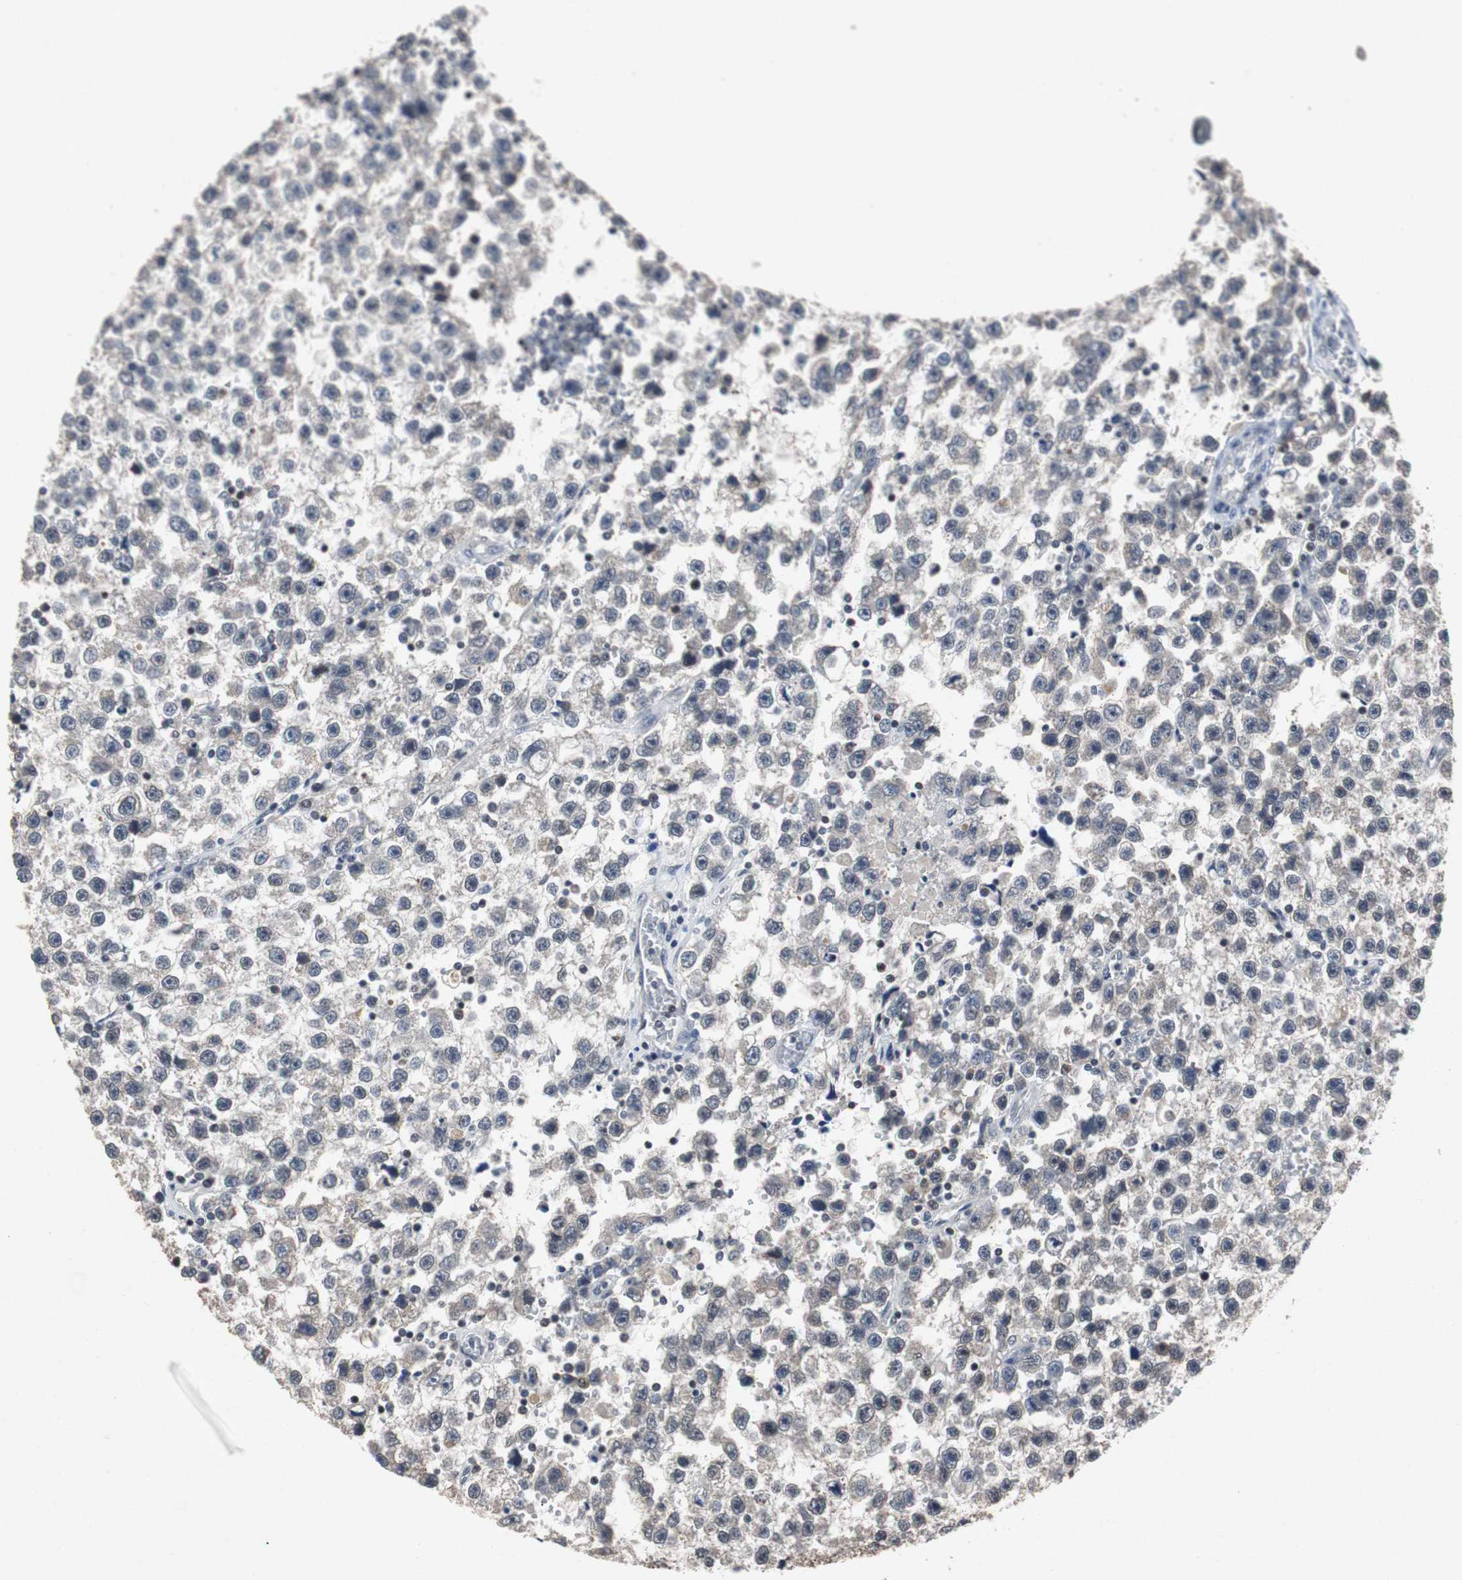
{"staining": {"intensity": "moderate", "quantity": "25%-75%", "location": "cytoplasmic/membranous,nuclear"}, "tissue": "testis cancer", "cell_type": "Tumor cells", "image_type": "cancer", "snomed": [{"axis": "morphology", "description": "Seminoma, NOS"}, {"axis": "topography", "description": "Testis"}], "caption": "IHC of seminoma (testis) demonstrates medium levels of moderate cytoplasmic/membranous and nuclear positivity in approximately 25%-75% of tumor cells.", "gene": "TP63", "patient": {"sex": "male", "age": 33}}